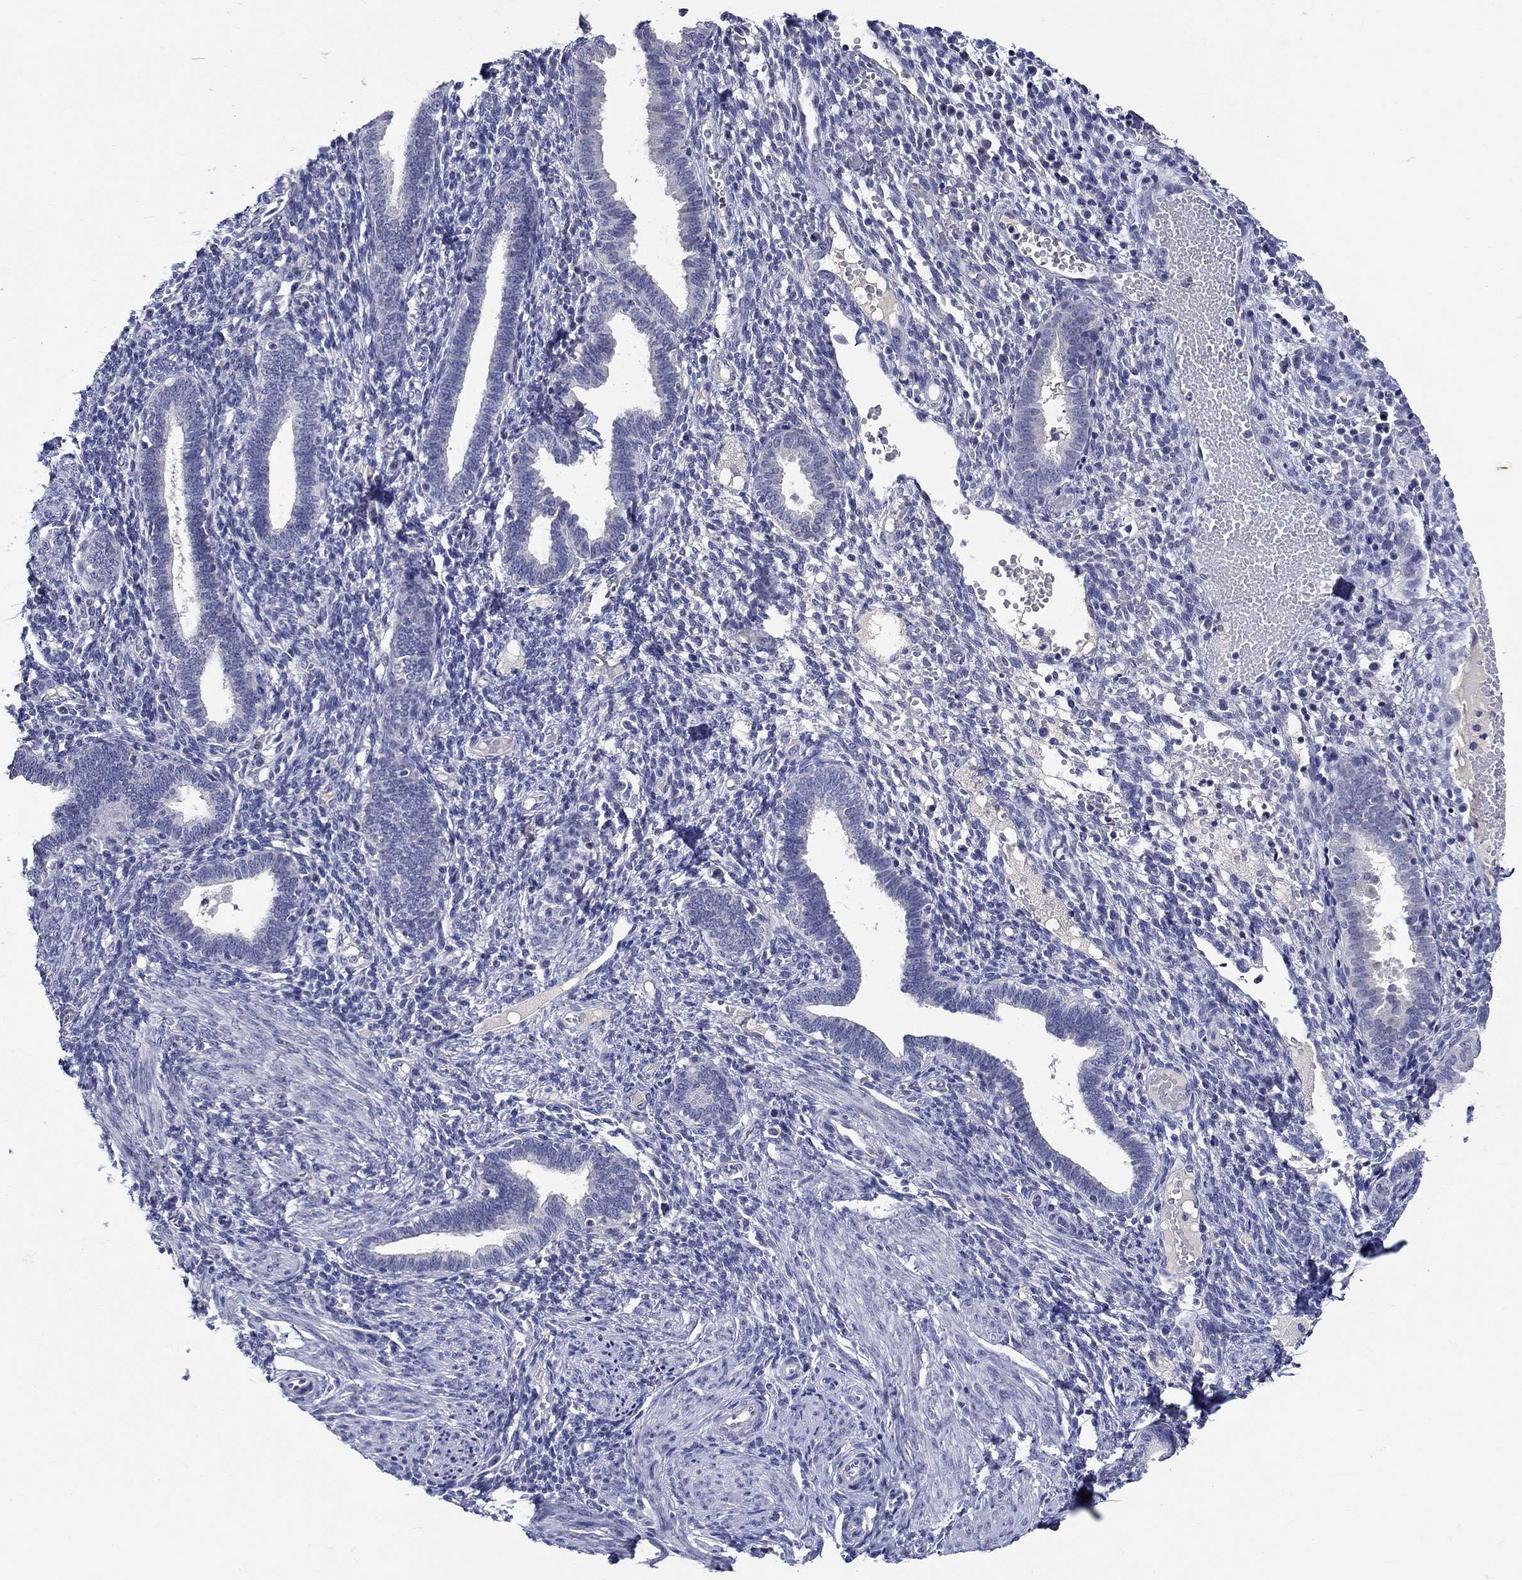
{"staining": {"intensity": "negative", "quantity": "none", "location": "none"}, "tissue": "endometrium", "cell_type": "Cells in endometrial stroma", "image_type": "normal", "snomed": [{"axis": "morphology", "description": "Normal tissue, NOS"}, {"axis": "topography", "description": "Endometrium"}], "caption": "Immunohistochemistry image of unremarkable endometrium stained for a protein (brown), which exhibits no staining in cells in endometrial stroma.", "gene": "SLC30A3", "patient": {"sex": "female", "age": 42}}